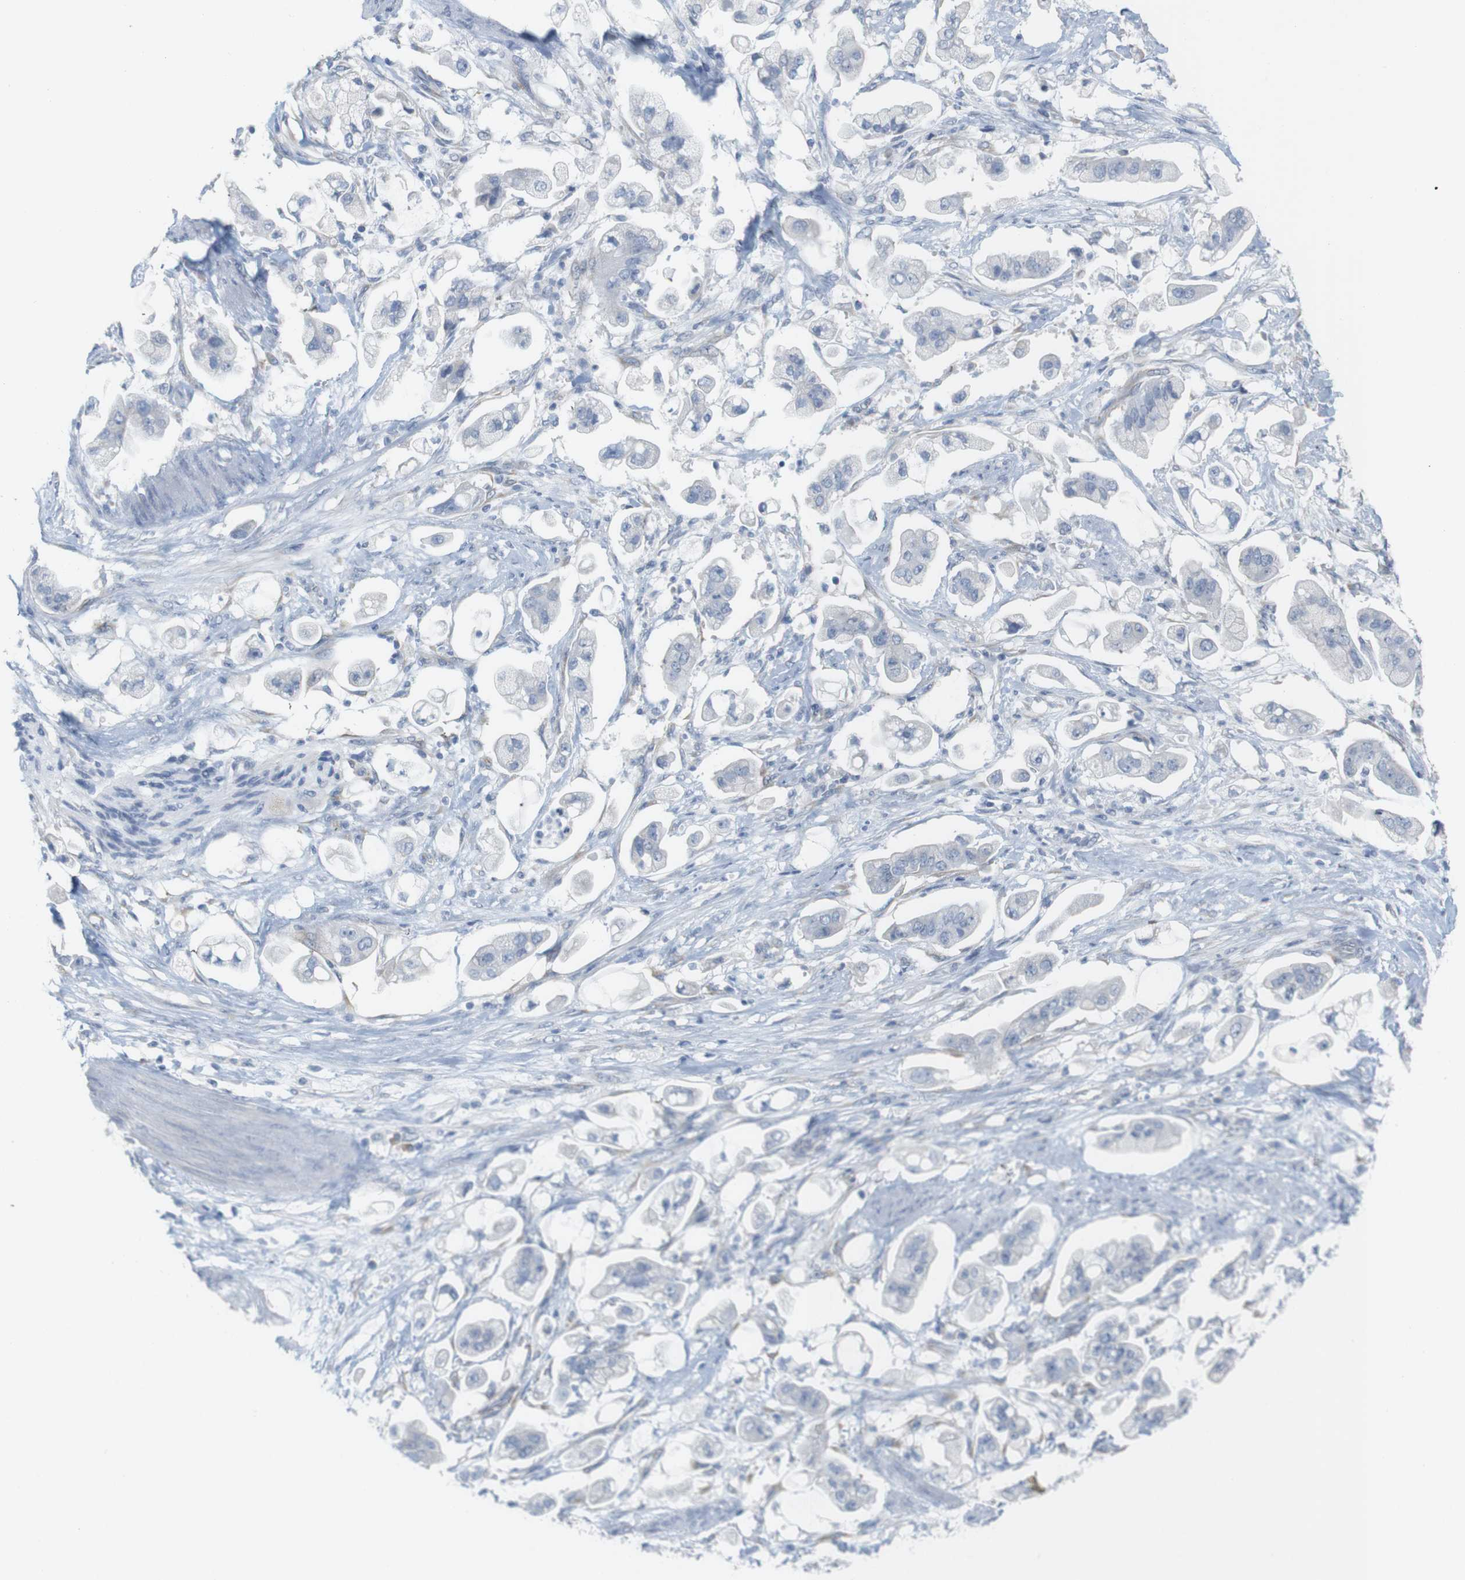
{"staining": {"intensity": "negative", "quantity": "none", "location": "none"}, "tissue": "stomach cancer", "cell_type": "Tumor cells", "image_type": "cancer", "snomed": [{"axis": "morphology", "description": "Adenocarcinoma, NOS"}, {"axis": "topography", "description": "Stomach"}], "caption": "There is no significant expression in tumor cells of stomach adenocarcinoma. (DAB (3,3'-diaminobenzidine) immunohistochemistry, high magnification).", "gene": "RGS9", "patient": {"sex": "male", "age": 62}}